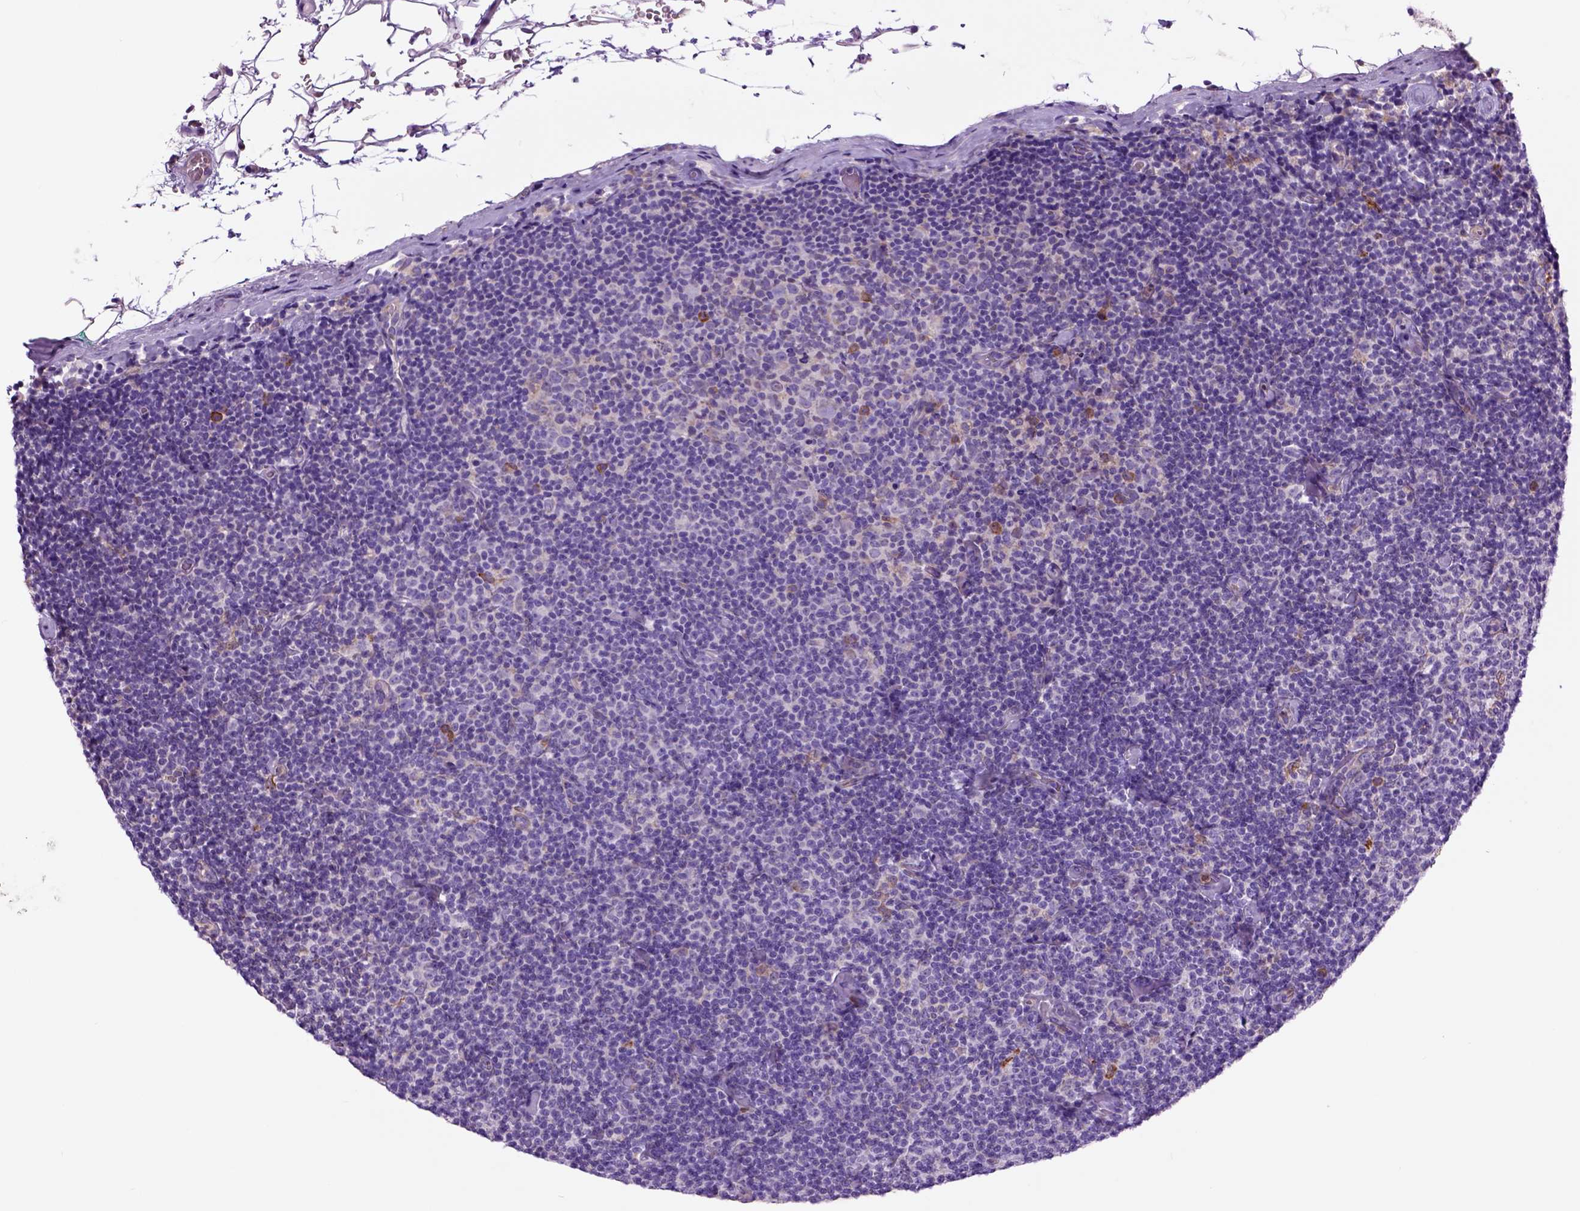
{"staining": {"intensity": "negative", "quantity": "none", "location": "none"}, "tissue": "lymphoma", "cell_type": "Tumor cells", "image_type": "cancer", "snomed": [{"axis": "morphology", "description": "Malignant lymphoma, non-Hodgkin's type, Low grade"}, {"axis": "topography", "description": "Lymph node"}], "caption": "IHC micrograph of lymphoma stained for a protein (brown), which displays no expression in tumor cells.", "gene": "PIAS3", "patient": {"sex": "male", "age": 81}}